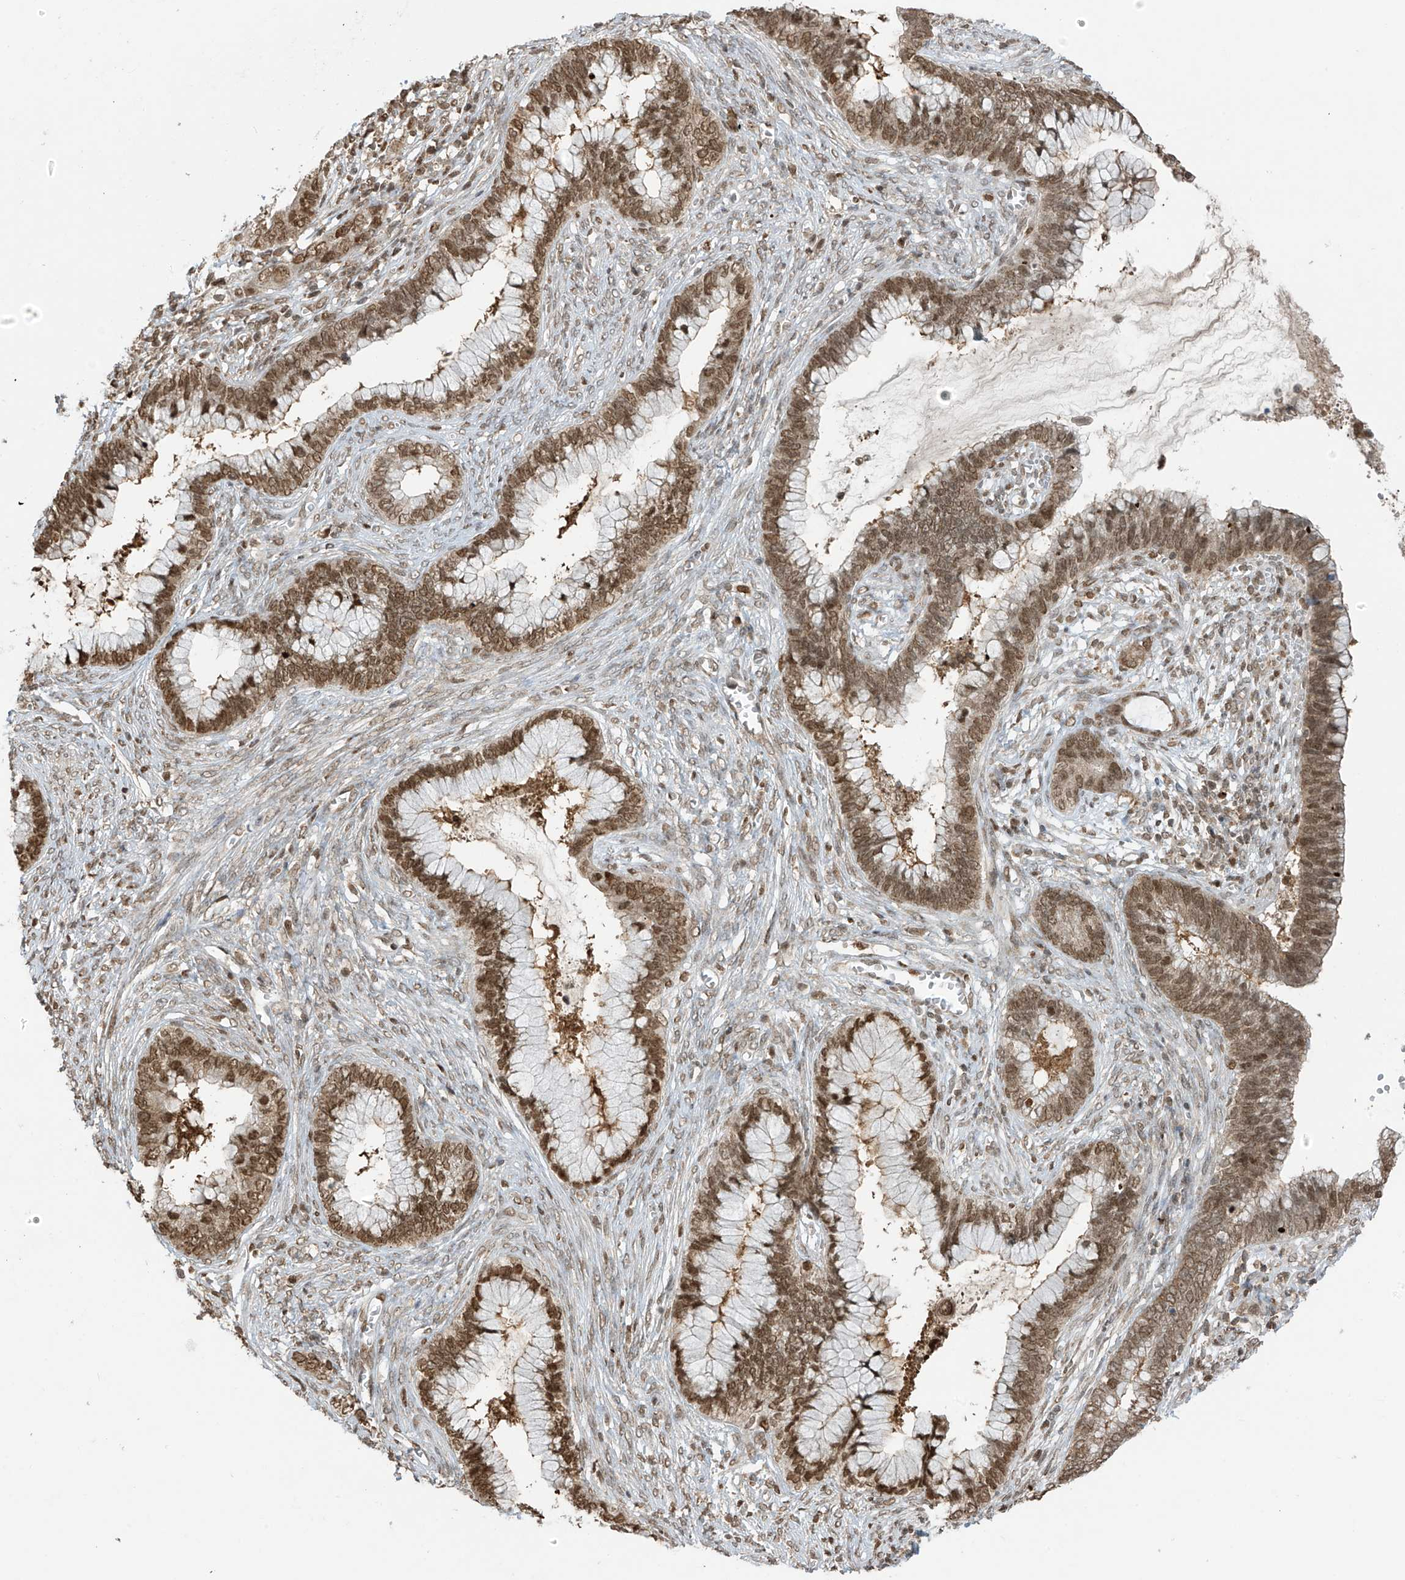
{"staining": {"intensity": "moderate", "quantity": ">75%", "location": "nuclear"}, "tissue": "cervical cancer", "cell_type": "Tumor cells", "image_type": "cancer", "snomed": [{"axis": "morphology", "description": "Adenocarcinoma, NOS"}, {"axis": "topography", "description": "Cervix"}], "caption": "This is an image of IHC staining of cervical cancer (adenocarcinoma), which shows moderate expression in the nuclear of tumor cells.", "gene": "KPNB1", "patient": {"sex": "female", "age": 44}}